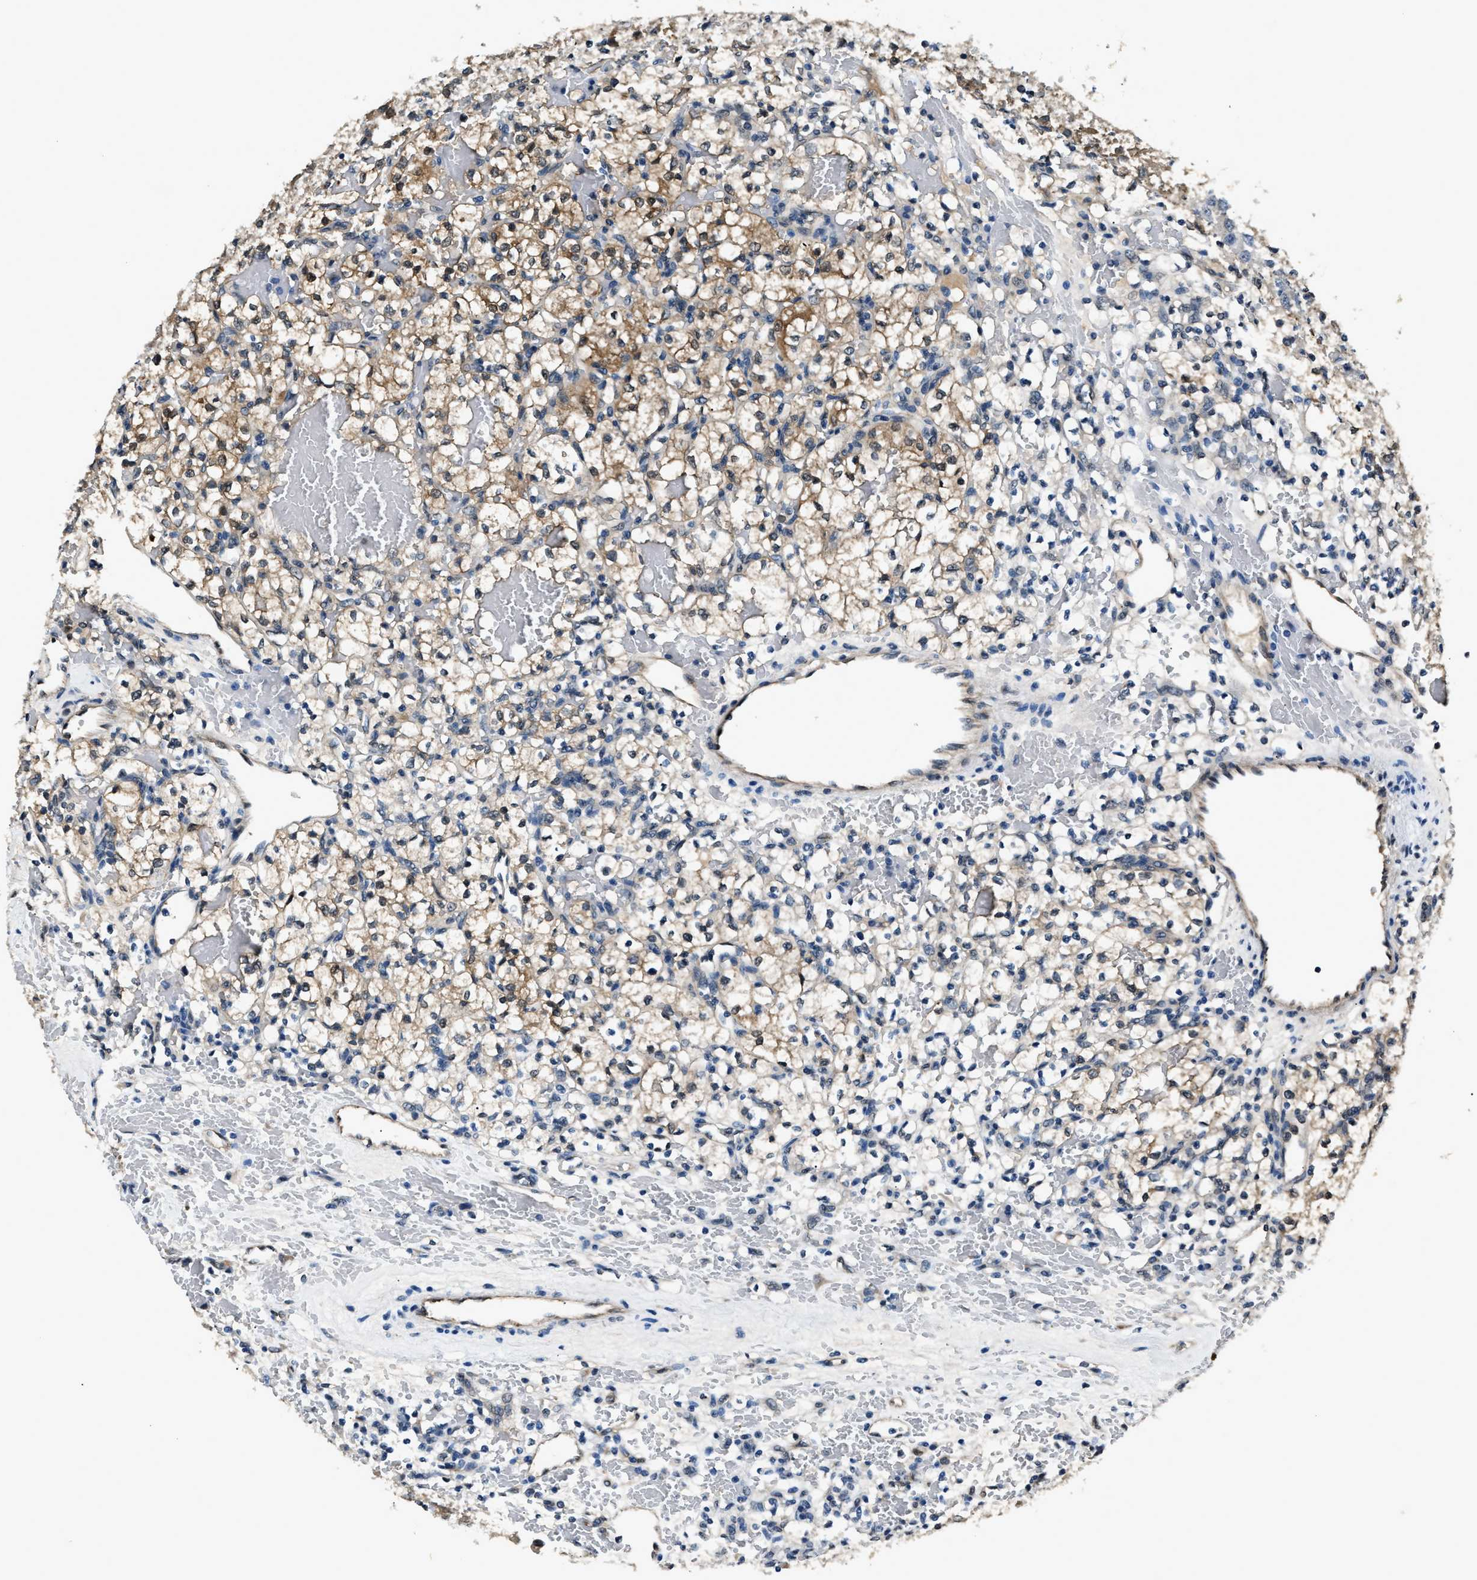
{"staining": {"intensity": "moderate", "quantity": "<25%", "location": "cytoplasmic/membranous,nuclear"}, "tissue": "renal cancer", "cell_type": "Tumor cells", "image_type": "cancer", "snomed": [{"axis": "morphology", "description": "Adenocarcinoma, NOS"}, {"axis": "topography", "description": "Kidney"}], "caption": "Immunohistochemistry micrograph of neoplastic tissue: human renal cancer stained using IHC displays low levels of moderate protein expression localized specifically in the cytoplasmic/membranous and nuclear of tumor cells, appearing as a cytoplasmic/membranous and nuclear brown color.", "gene": "TP53I3", "patient": {"sex": "female", "age": 60}}